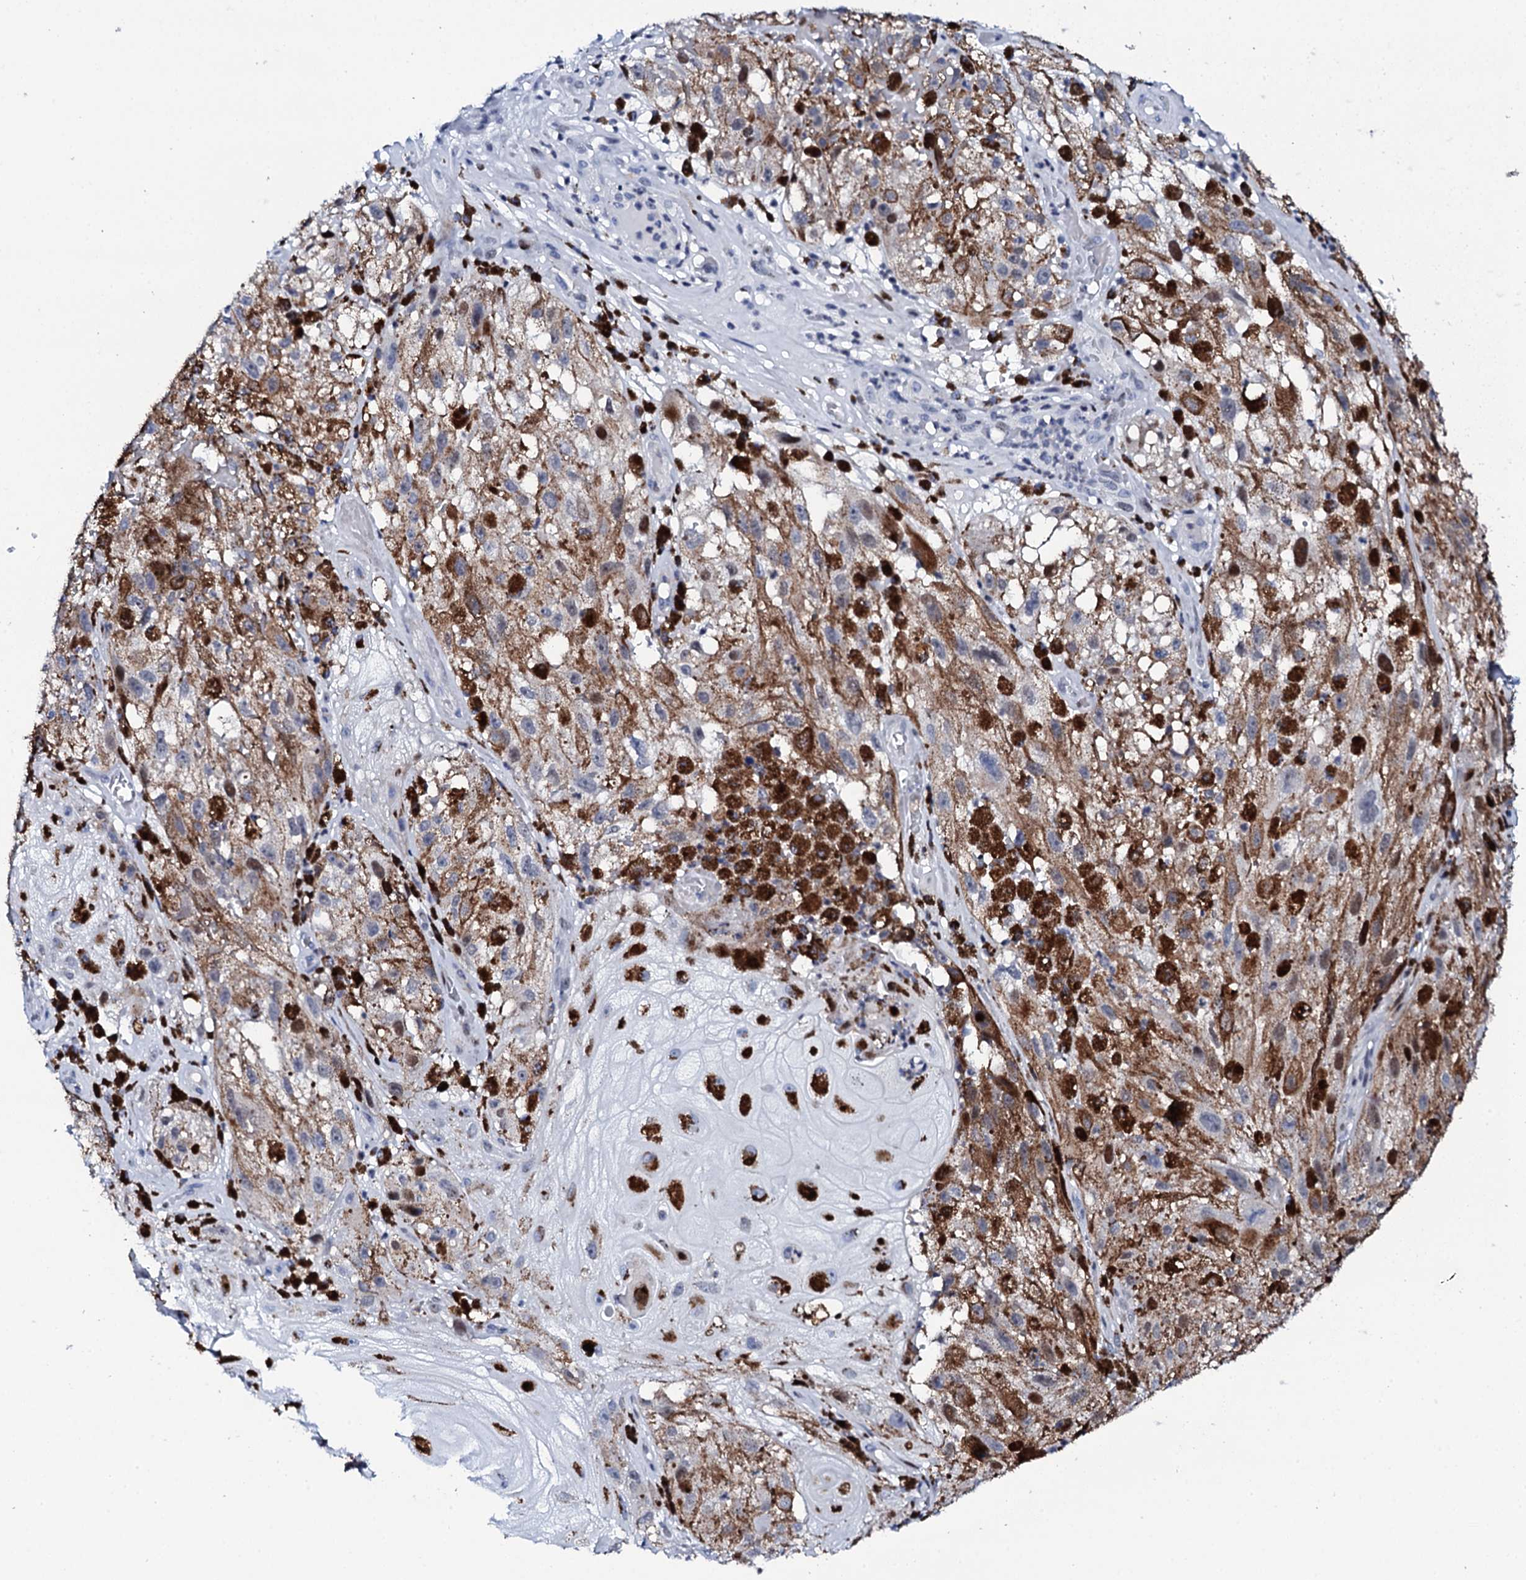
{"staining": {"intensity": "weak", "quantity": "<25%", "location": "nuclear"}, "tissue": "melanoma", "cell_type": "Tumor cells", "image_type": "cancer", "snomed": [{"axis": "morphology", "description": "Malignant melanoma, NOS"}, {"axis": "topography", "description": "Skin"}], "caption": "Melanoma stained for a protein using immunohistochemistry (IHC) displays no expression tumor cells.", "gene": "NUDT13", "patient": {"sex": "male", "age": 88}}